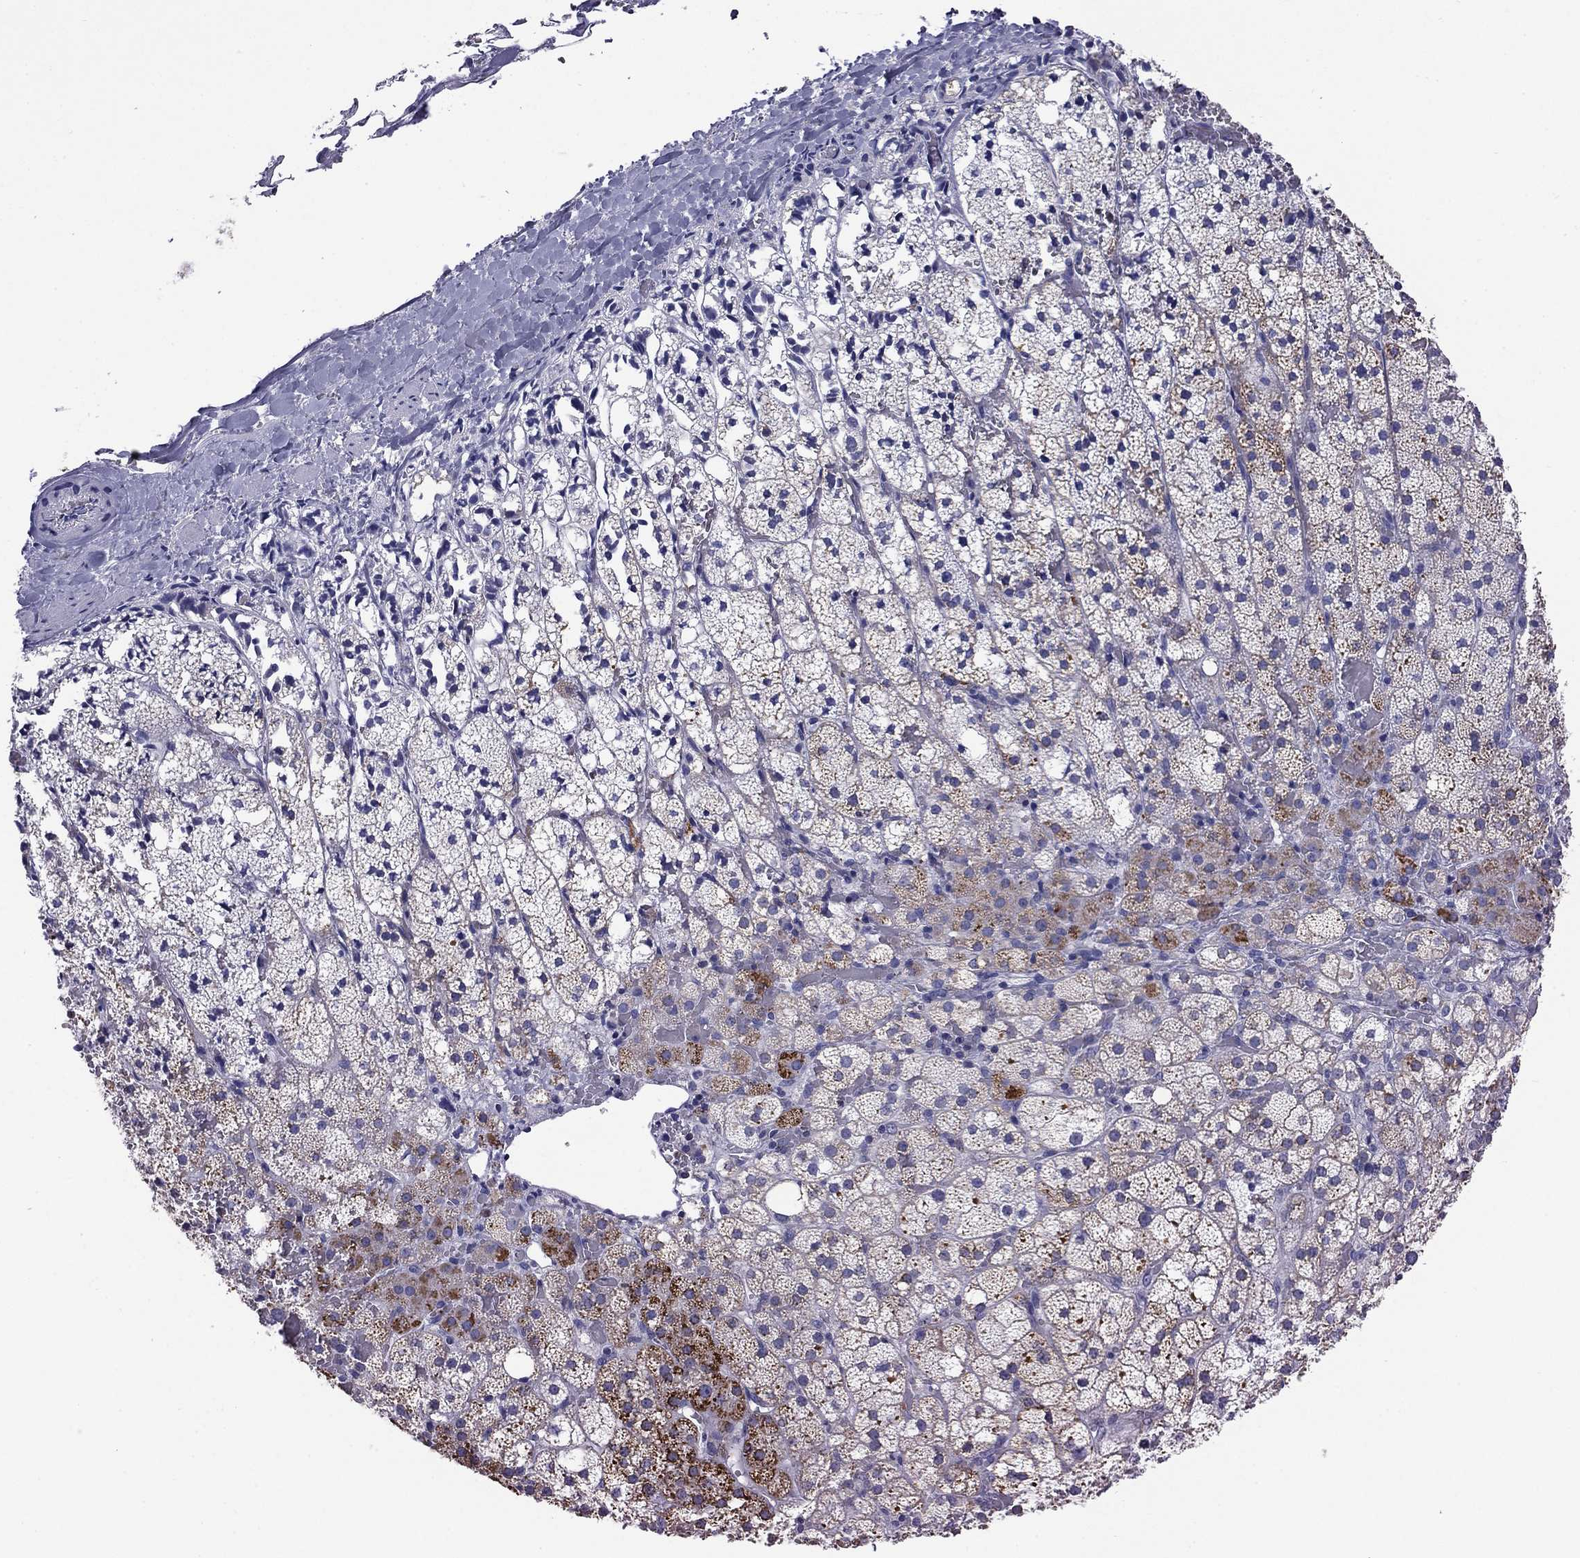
{"staining": {"intensity": "strong", "quantity": "<25%", "location": "cytoplasmic/membranous"}, "tissue": "adrenal gland", "cell_type": "Glandular cells", "image_type": "normal", "snomed": [{"axis": "morphology", "description": "Normal tissue, NOS"}, {"axis": "topography", "description": "Adrenal gland"}], "caption": "Immunohistochemistry histopathology image of unremarkable human adrenal gland stained for a protein (brown), which demonstrates medium levels of strong cytoplasmic/membranous positivity in about <25% of glandular cells.", "gene": "ACADSB", "patient": {"sex": "male", "age": 53}}